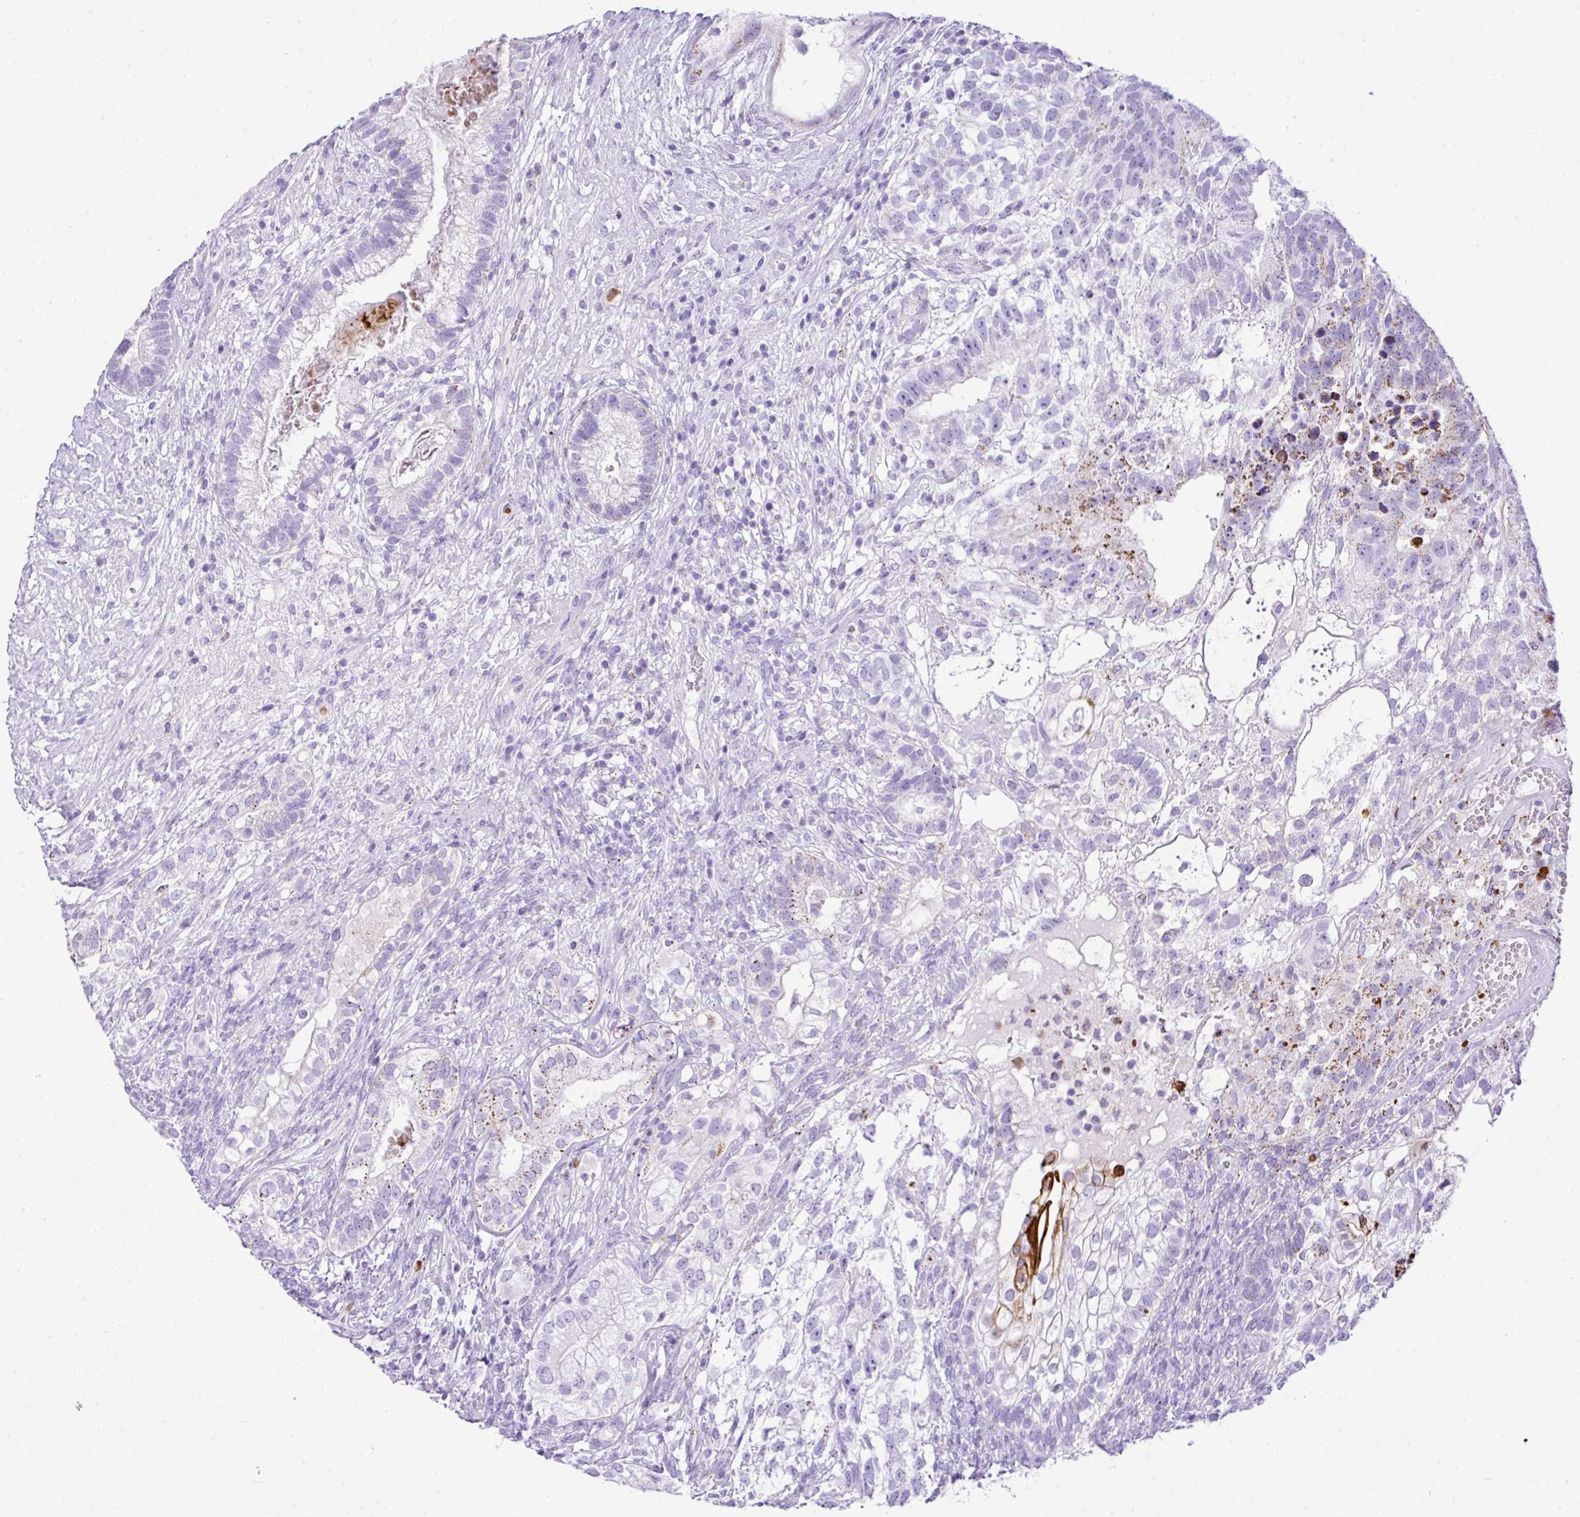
{"staining": {"intensity": "moderate", "quantity": "<25%", "location": "cytoplasmic/membranous"}, "tissue": "testis cancer", "cell_type": "Tumor cells", "image_type": "cancer", "snomed": [{"axis": "morphology", "description": "Seminoma, NOS"}, {"axis": "morphology", "description": "Carcinoma, Embryonal, NOS"}, {"axis": "topography", "description": "Testis"}], "caption": "Moderate cytoplasmic/membranous expression for a protein is identified in approximately <25% of tumor cells of testis cancer (embryonal carcinoma) using immunohistochemistry (IHC).", "gene": "RCAN2", "patient": {"sex": "male", "age": 41}}